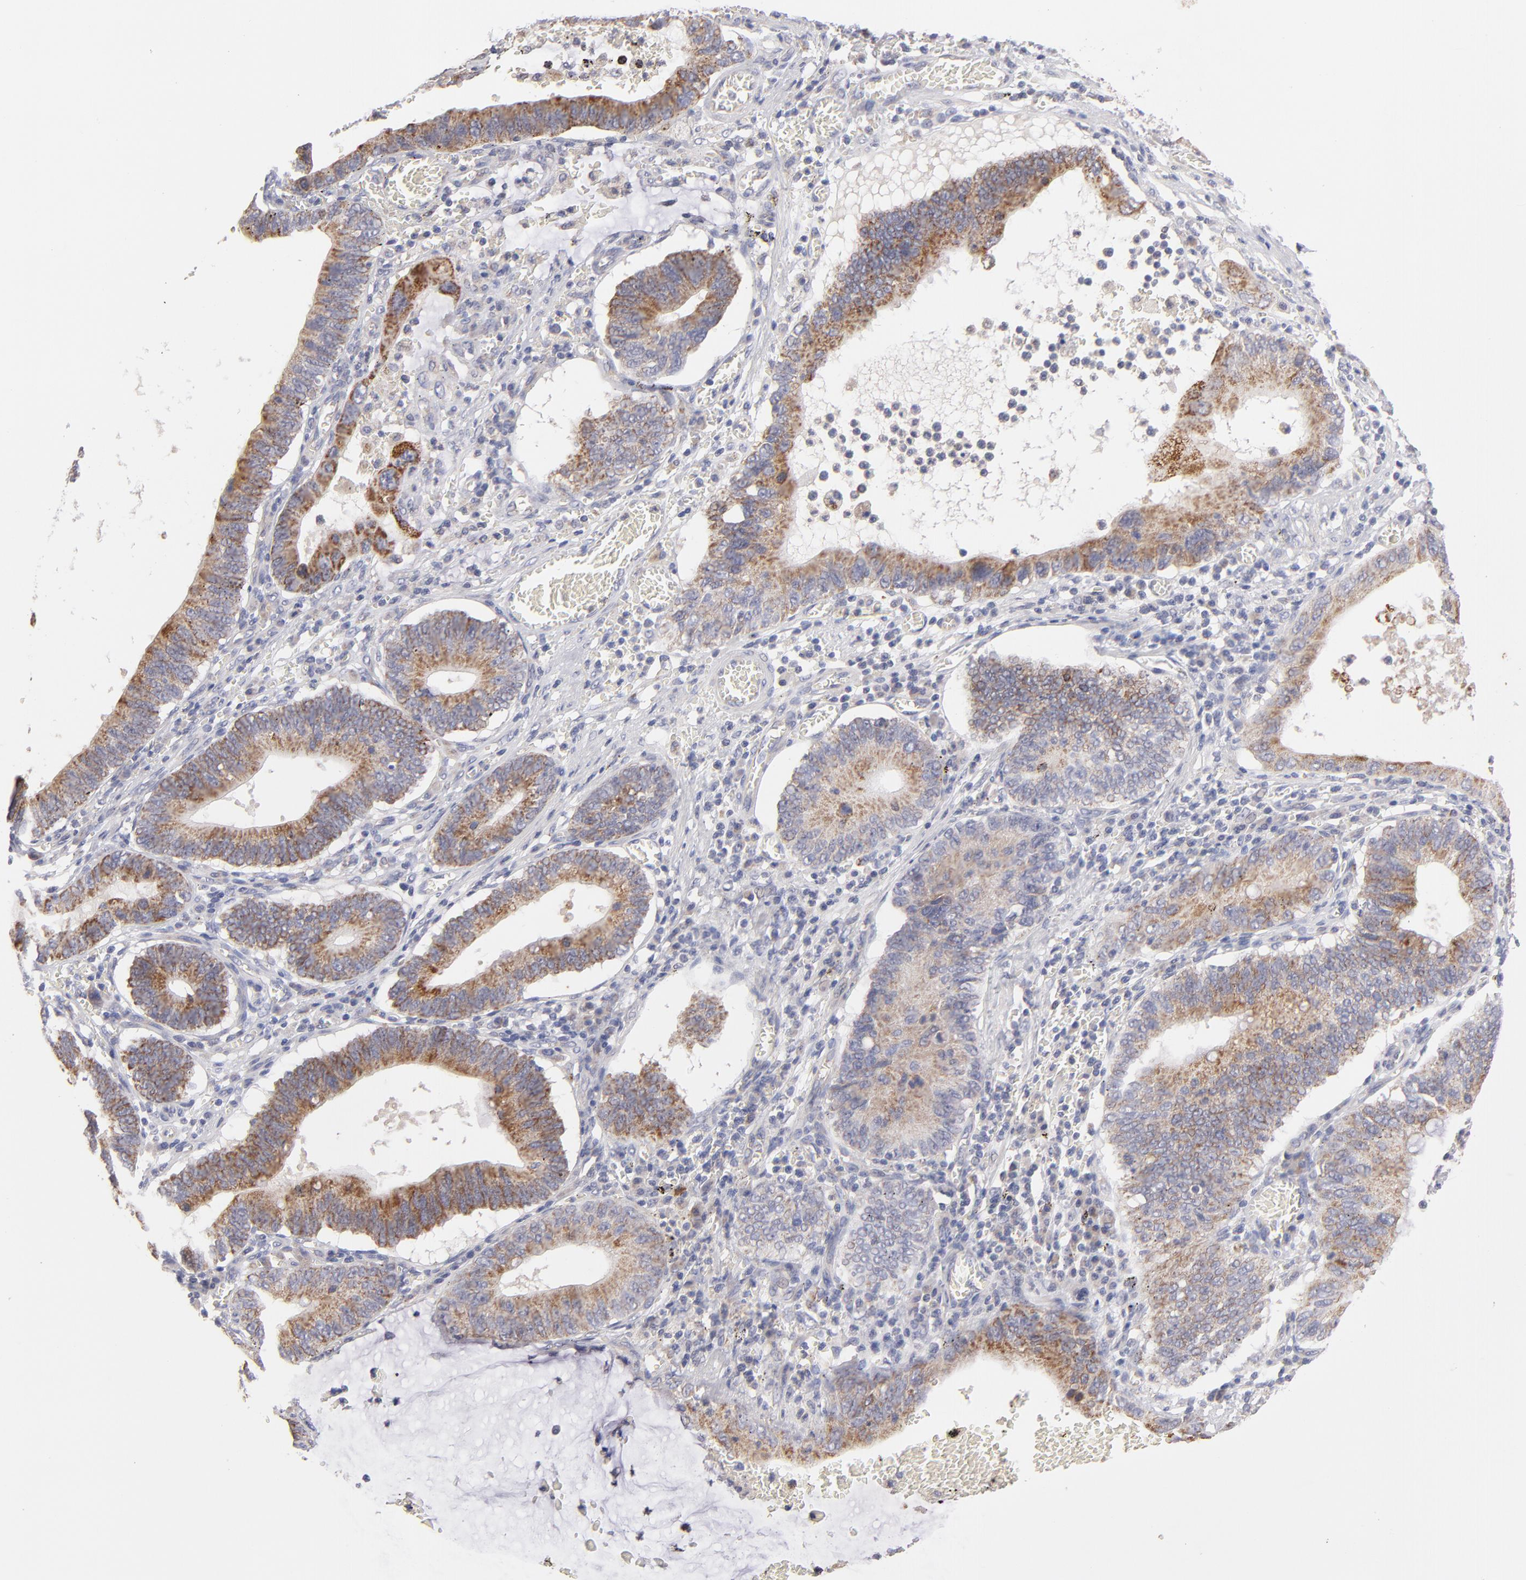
{"staining": {"intensity": "moderate", "quantity": ">75%", "location": "cytoplasmic/membranous"}, "tissue": "stomach cancer", "cell_type": "Tumor cells", "image_type": "cancer", "snomed": [{"axis": "morphology", "description": "Adenocarcinoma, NOS"}, {"axis": "topography", "description": "Stomach"}, {"axis": "topography", "description": "Gastric cardia"}], "caption": "Stomach cancer was stained to show a protein in brown. There is medium levels of moderate cytoplasmic/membranous positivity in about >75% of tumor cells.", "gene": "HCCS", "patient": {"sex": "male", "age": 59}}